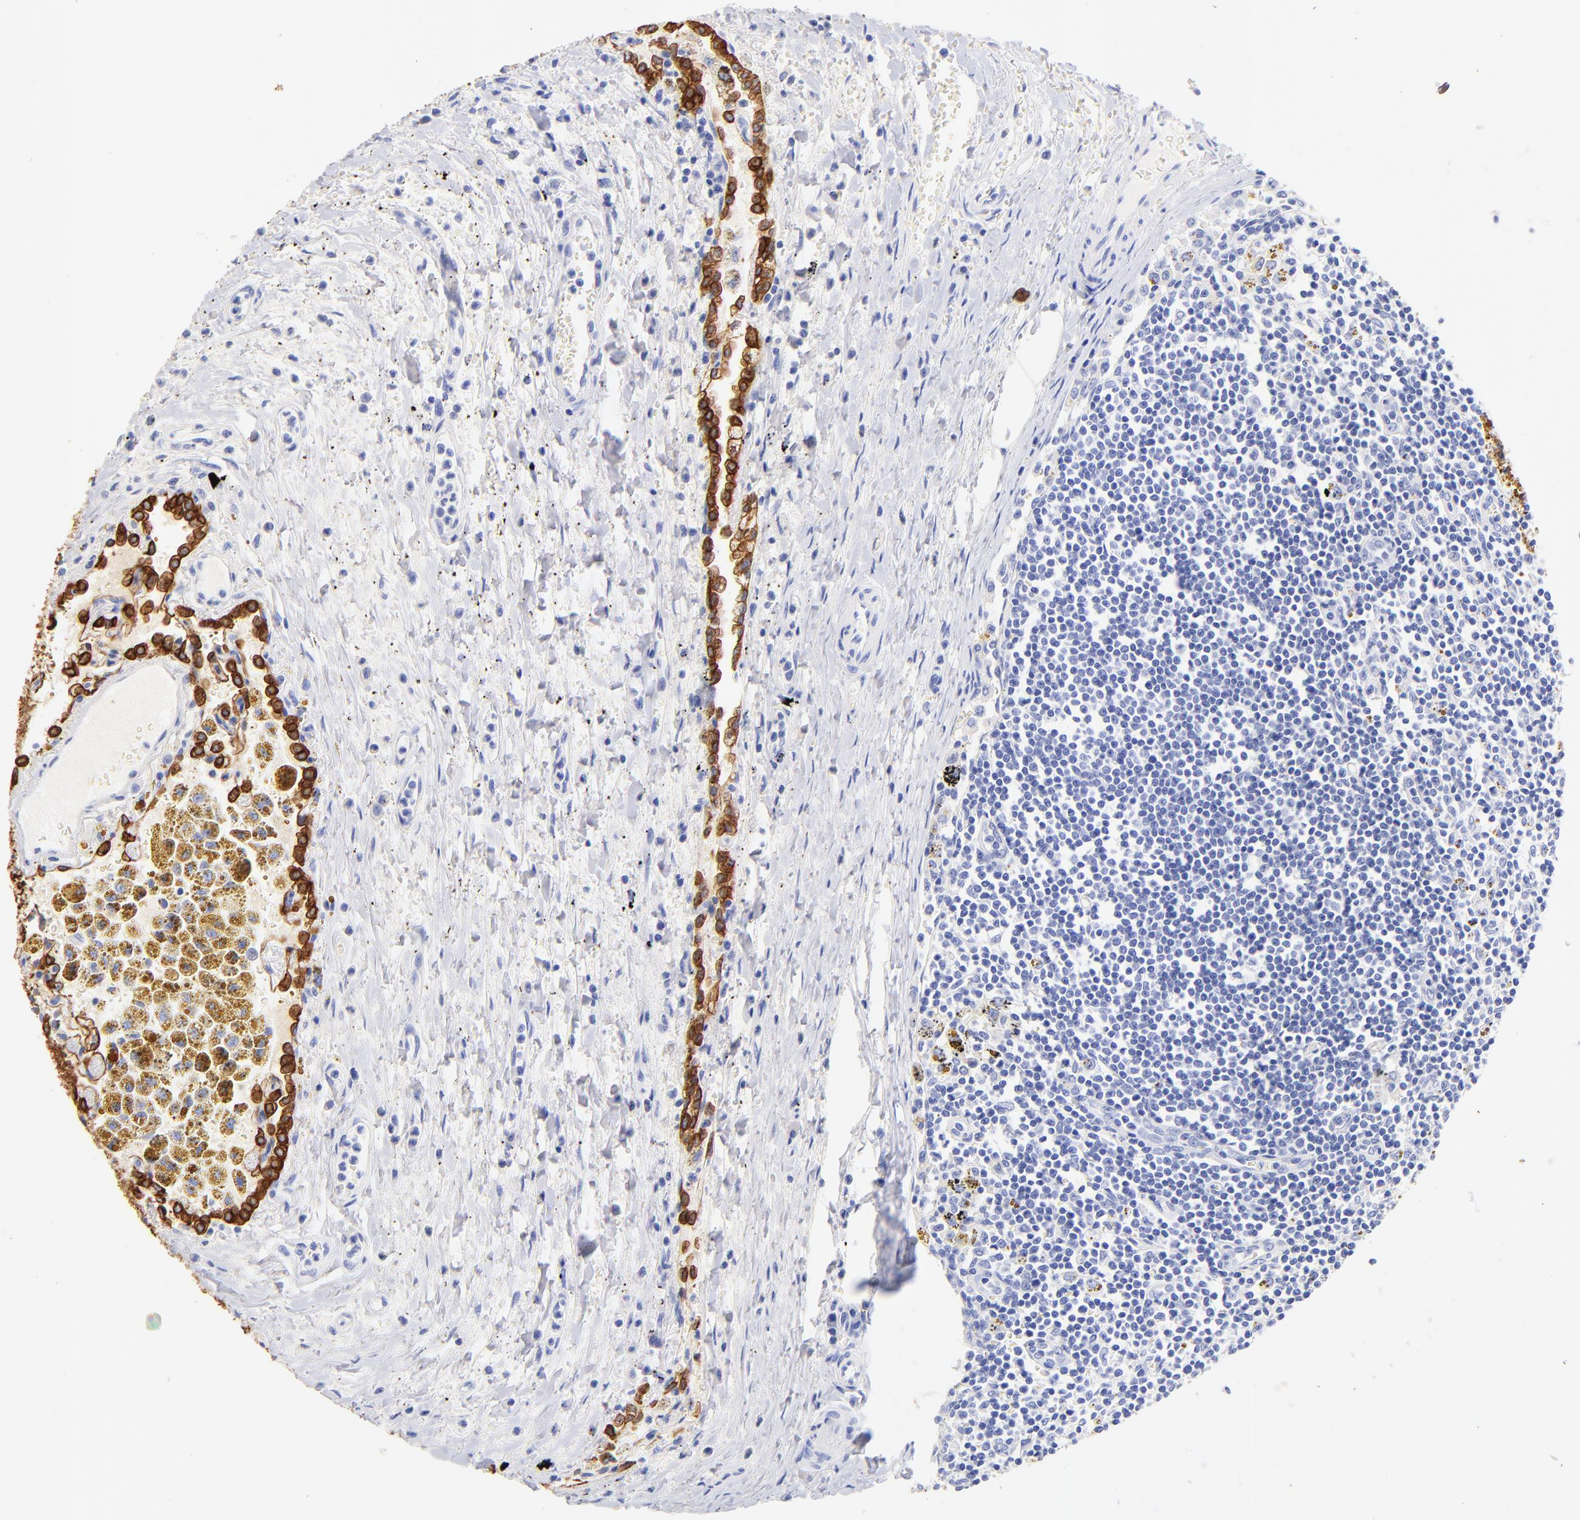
{"staining": {"intensity": "strong", "quantity": ">75%", "location": "cytoplasmic/membranous"}, "tissue": "carcinoid", "cell_type": "Tumor cells", "image_type": "cancer", "snomed": [{"axis": "morphology", "description": "Carcinoid, malignant, NOS"}, {"axis": "topography", "description": "Bronchus"}], "caption": "A high-resolution photomicrograph shows immunohistochemistry staining of carcinoid (malignant), which exhibits strong cytoplasmic/membranous staining in about >75% of tumor cells.", "gene": "KRT19", "patient": {"sex": "male", "age": 55}}